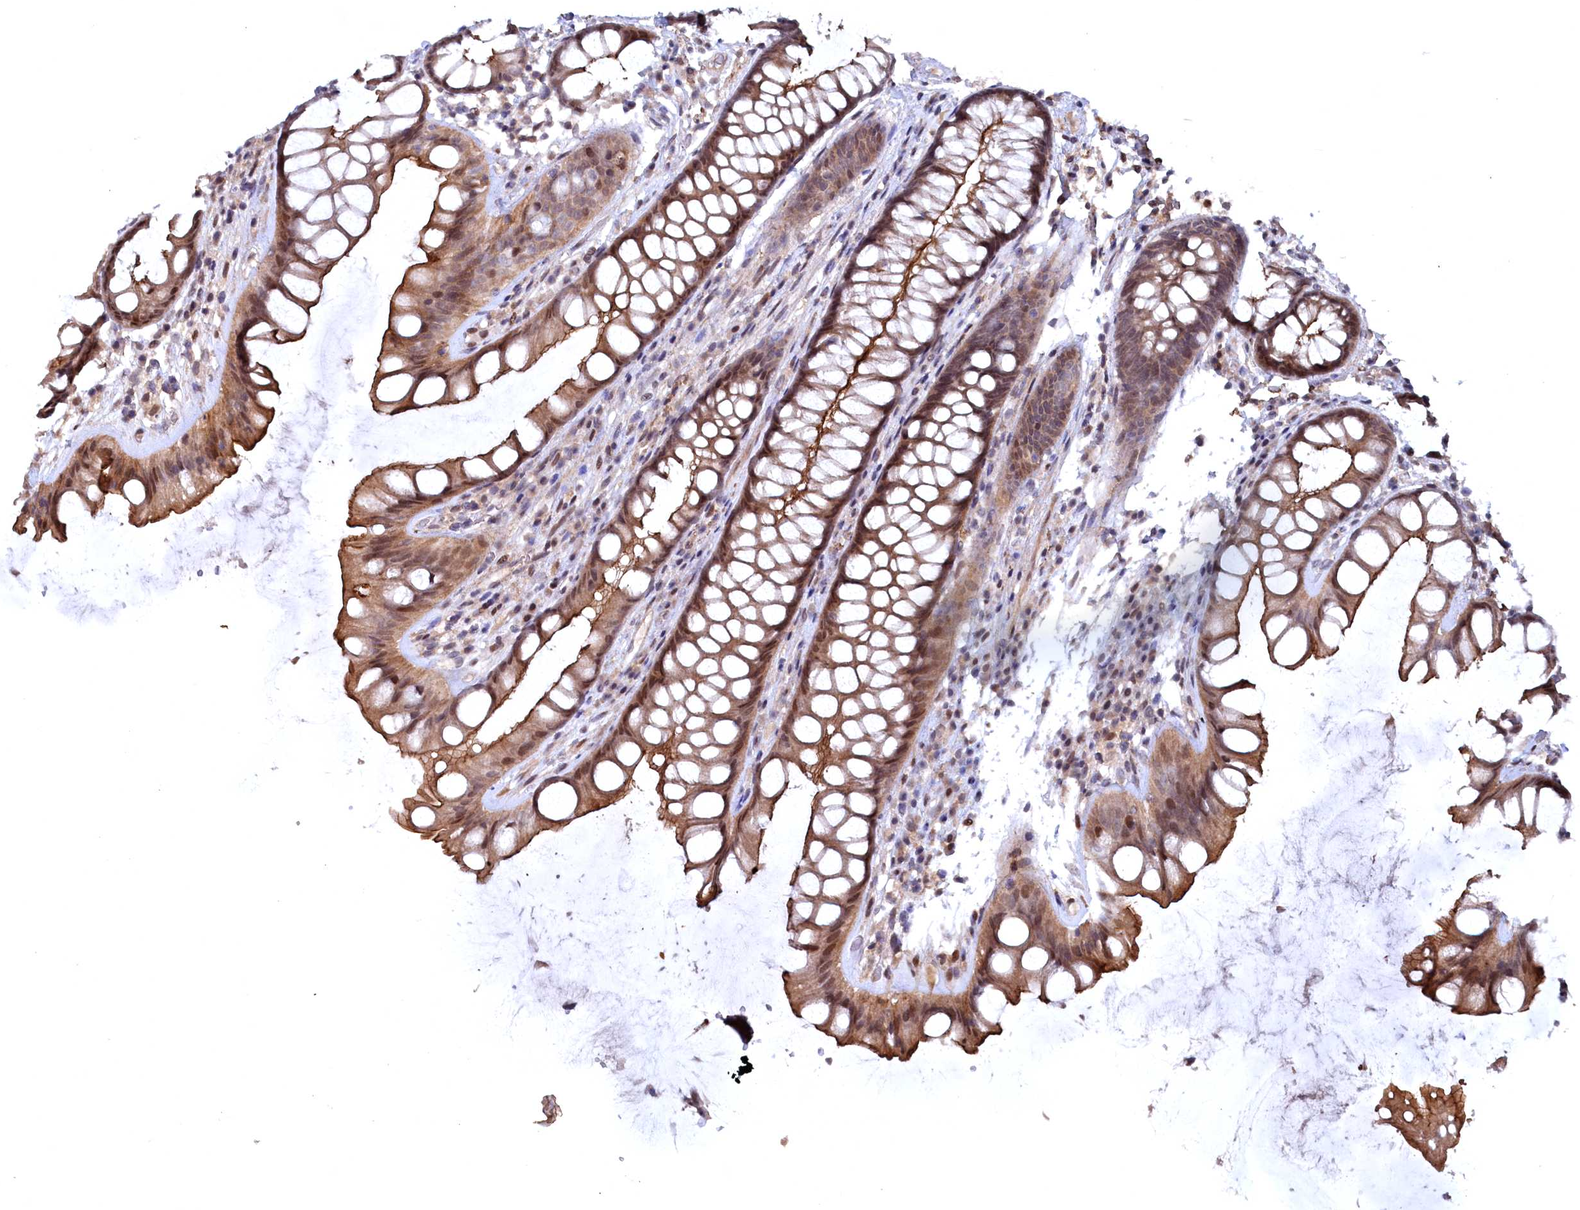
{"staining": {"intensity": "moderate", "quantity": ">75%", "location": "cytoplasmic/membranous,nuclear"}, "tissue": "rectum", "cell_type": "Glandular cells", "image_type": "normal", "snomed": [{"axis": "morphology", "description": "Normal tissue, NOS"}, {"axis": "topography", "description": "Rectum"}], "caption": "The immunohistochemical stain labels moderate cytoplasmic/membranous,nuclear positivity in glandular cells of normal rectum.", "gene": "TMC5", "patient": {"sex": "male", "age": 74}}